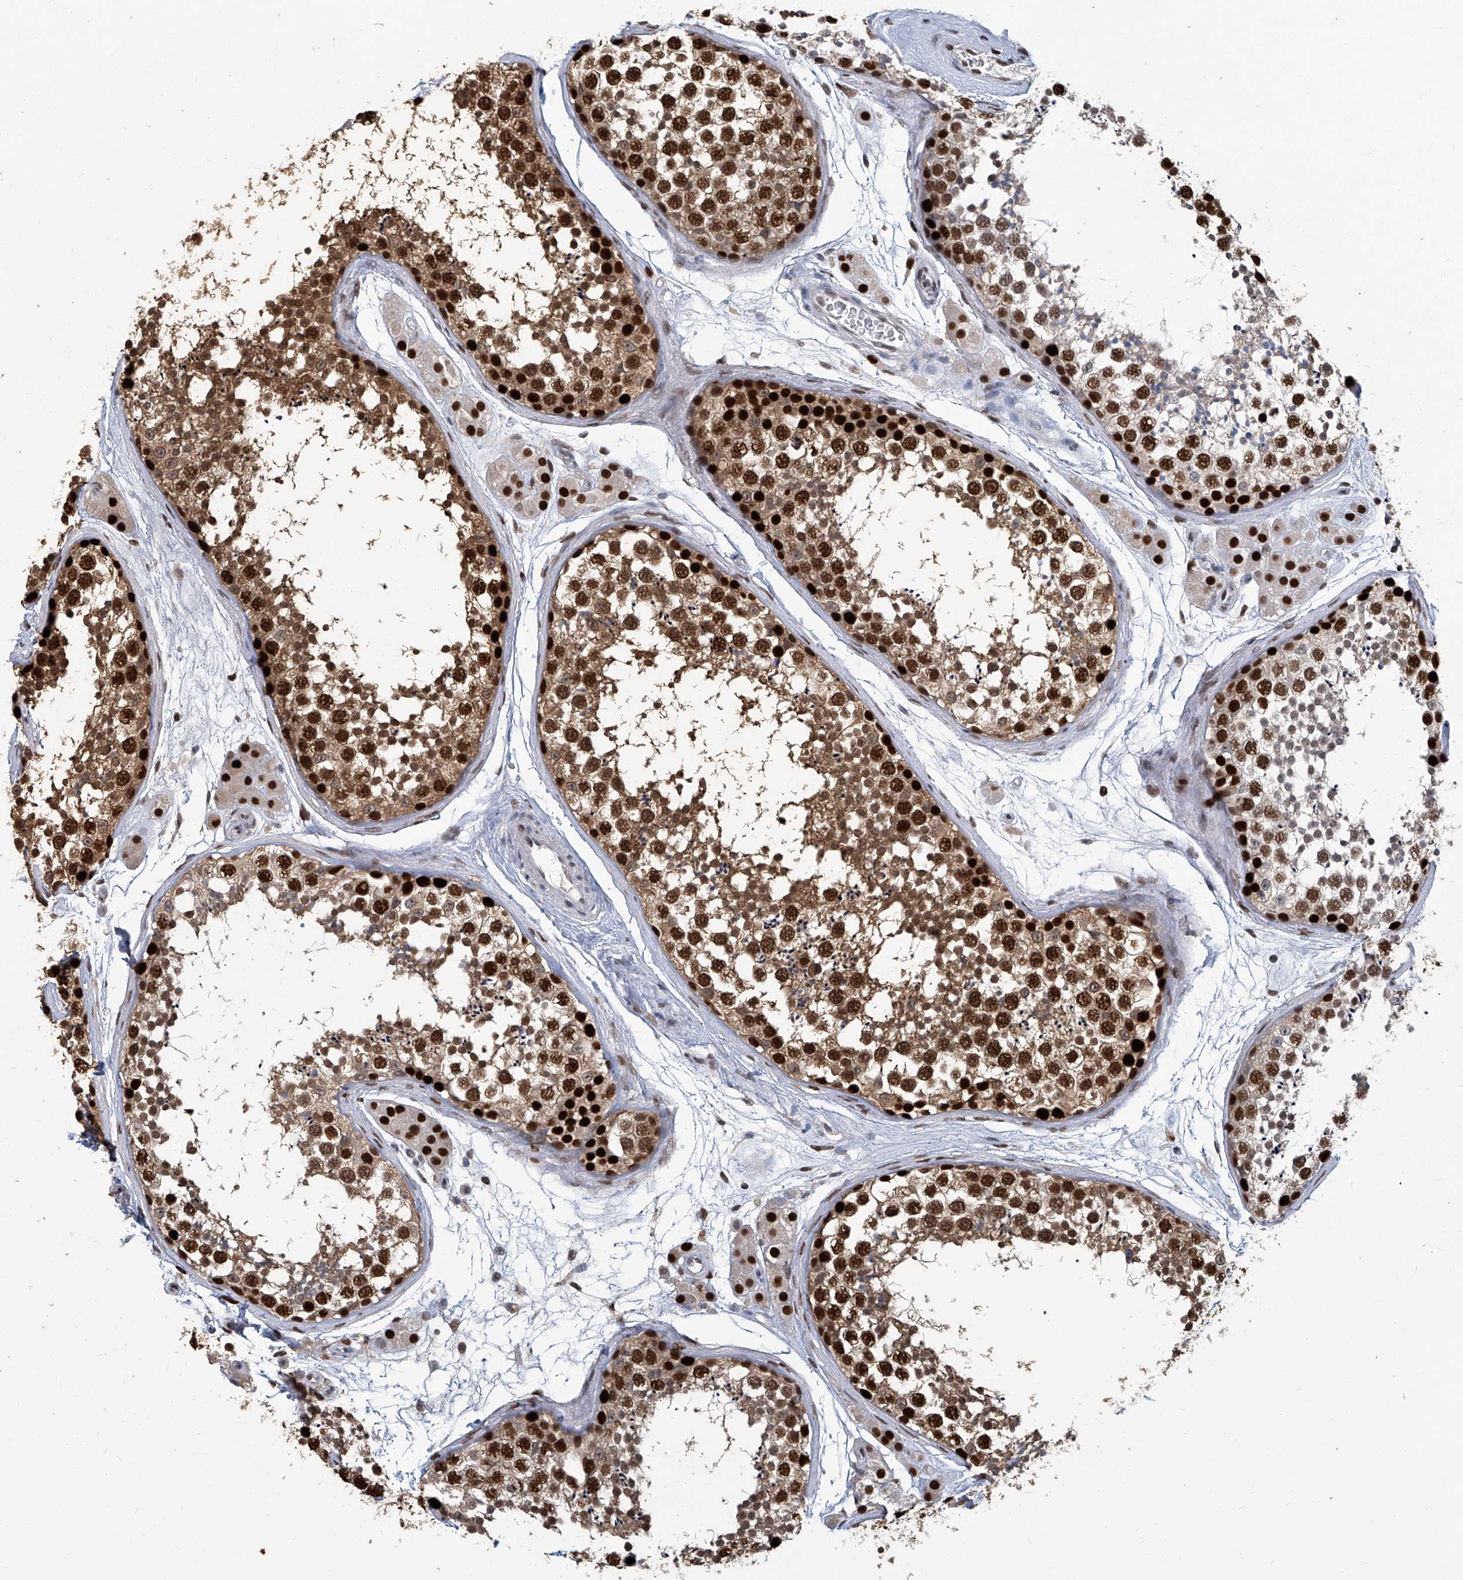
{"staining": {"intensity": "strong", "quantity": ">75%", "location": "cytoplasmic/membranous,nuclear"}, "tissue": "testis", "cell_type": "Cells in seminiferous ducts", "image_type": "normal", "snomed": [{"axis": "morphology", "description": "Normal tissue, NOS"}, {"axis": "topography", "description": "Testis"}], "caption": "Approximately >75% of cells in seminiferous ducts in benign testis display strong cytoplasmic/membranous,nuclear protein expression as visualized by brown immunohistochemical staining.", "gene": "PCNA", "patient": {"sex": "male", "age": 56}}